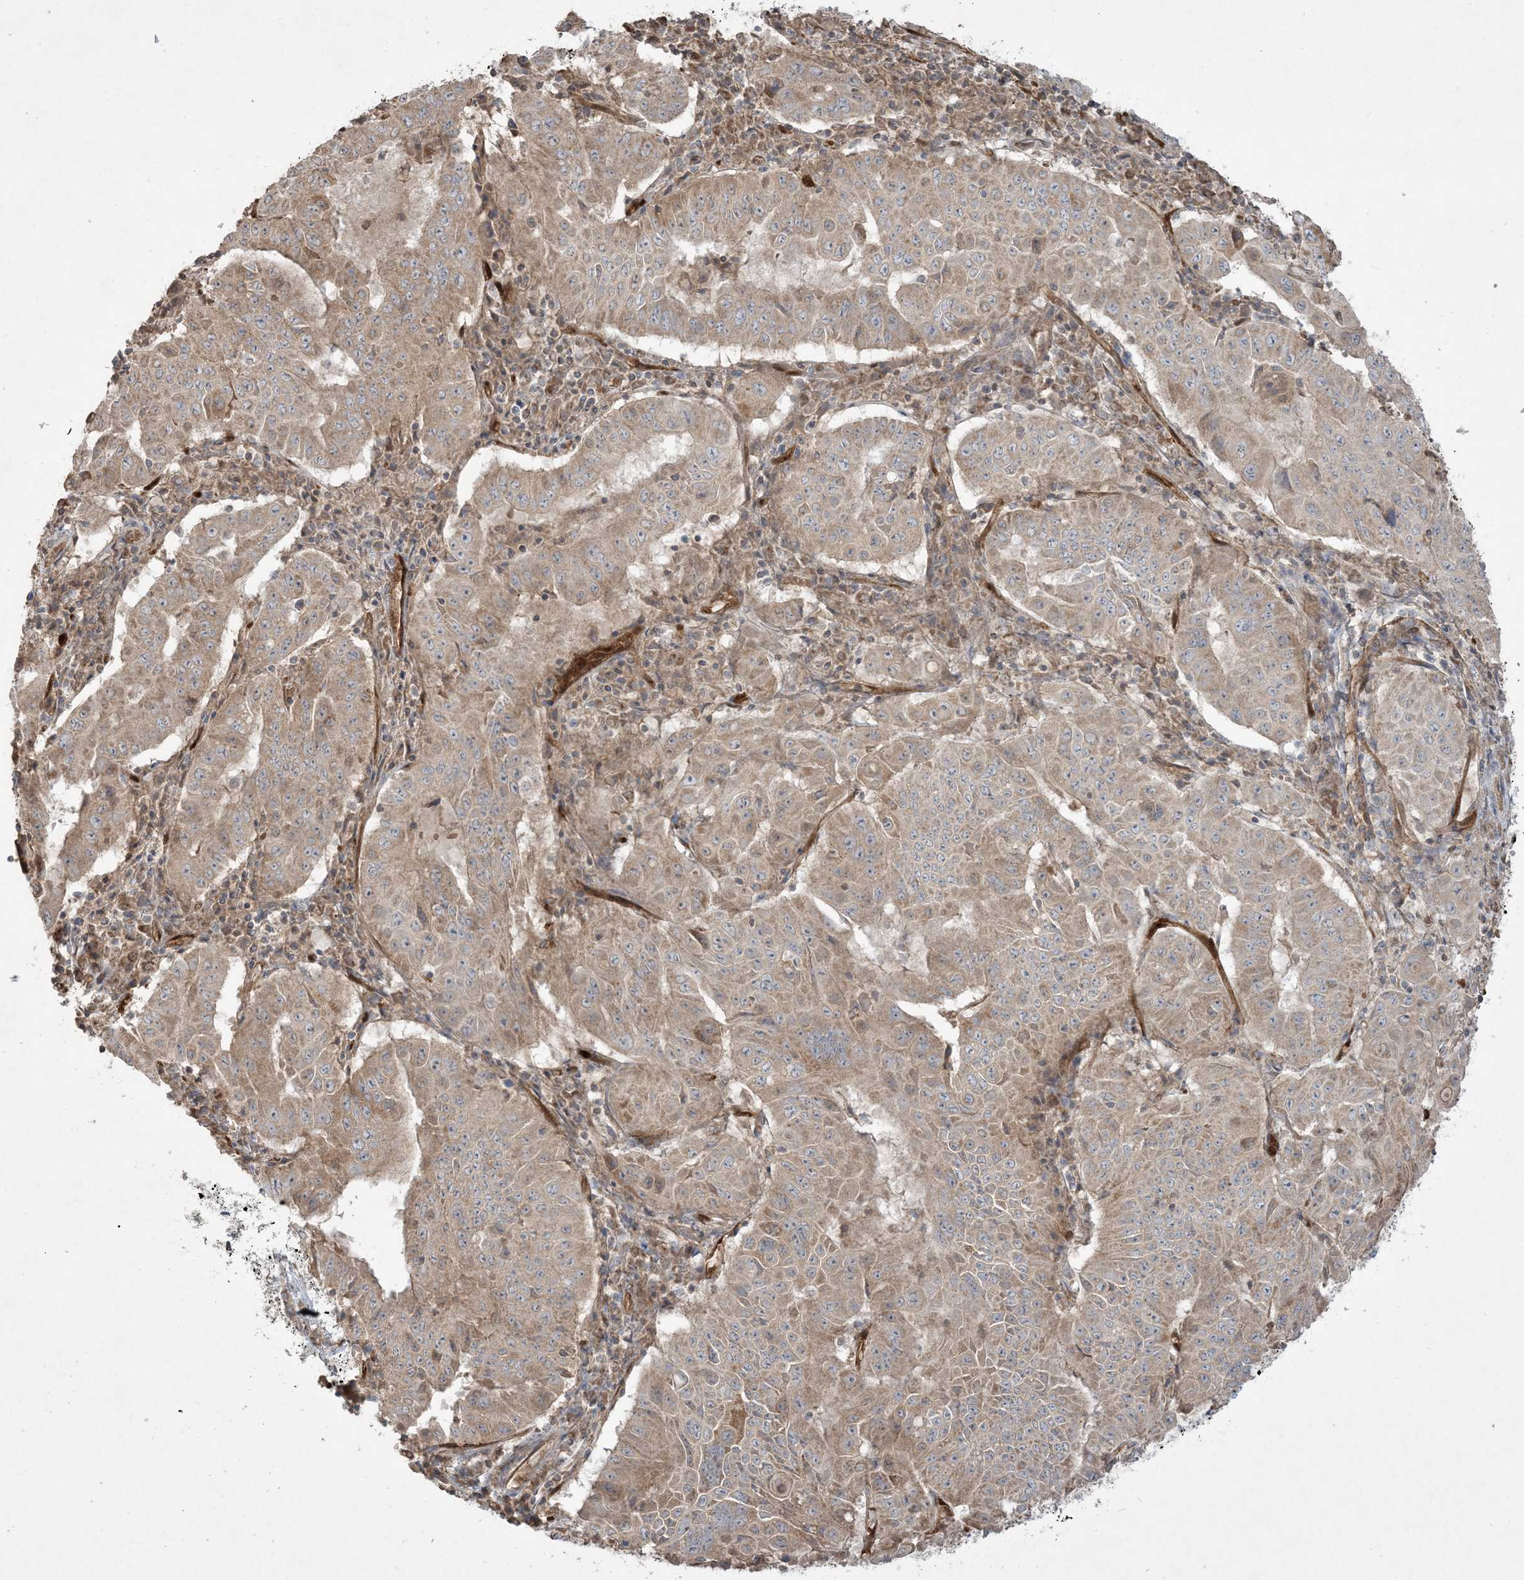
{"staining": {"intensity": "moderate", "quantity": ">75%", "location": "cytoplasmic/membranous"}, "tissue": "pancreatic cancer", "cell_type": "Tumor cells", "image_type": "cancer", "snomed": [{"axis": "morphology", "description": "Adenocarcinoma, NOS"}, {"axis": "topography", "description": "Pancreas"}], "caption": "Approximately >75% of tumor cells in human pancreatic adenocarcinoma exhibit moderate cytoplasmic/membranous protein expression as visualized by brown immunohistochemical staining.", "gene": "PPM1F", "patient": {"sex": "male", "age": 63}}